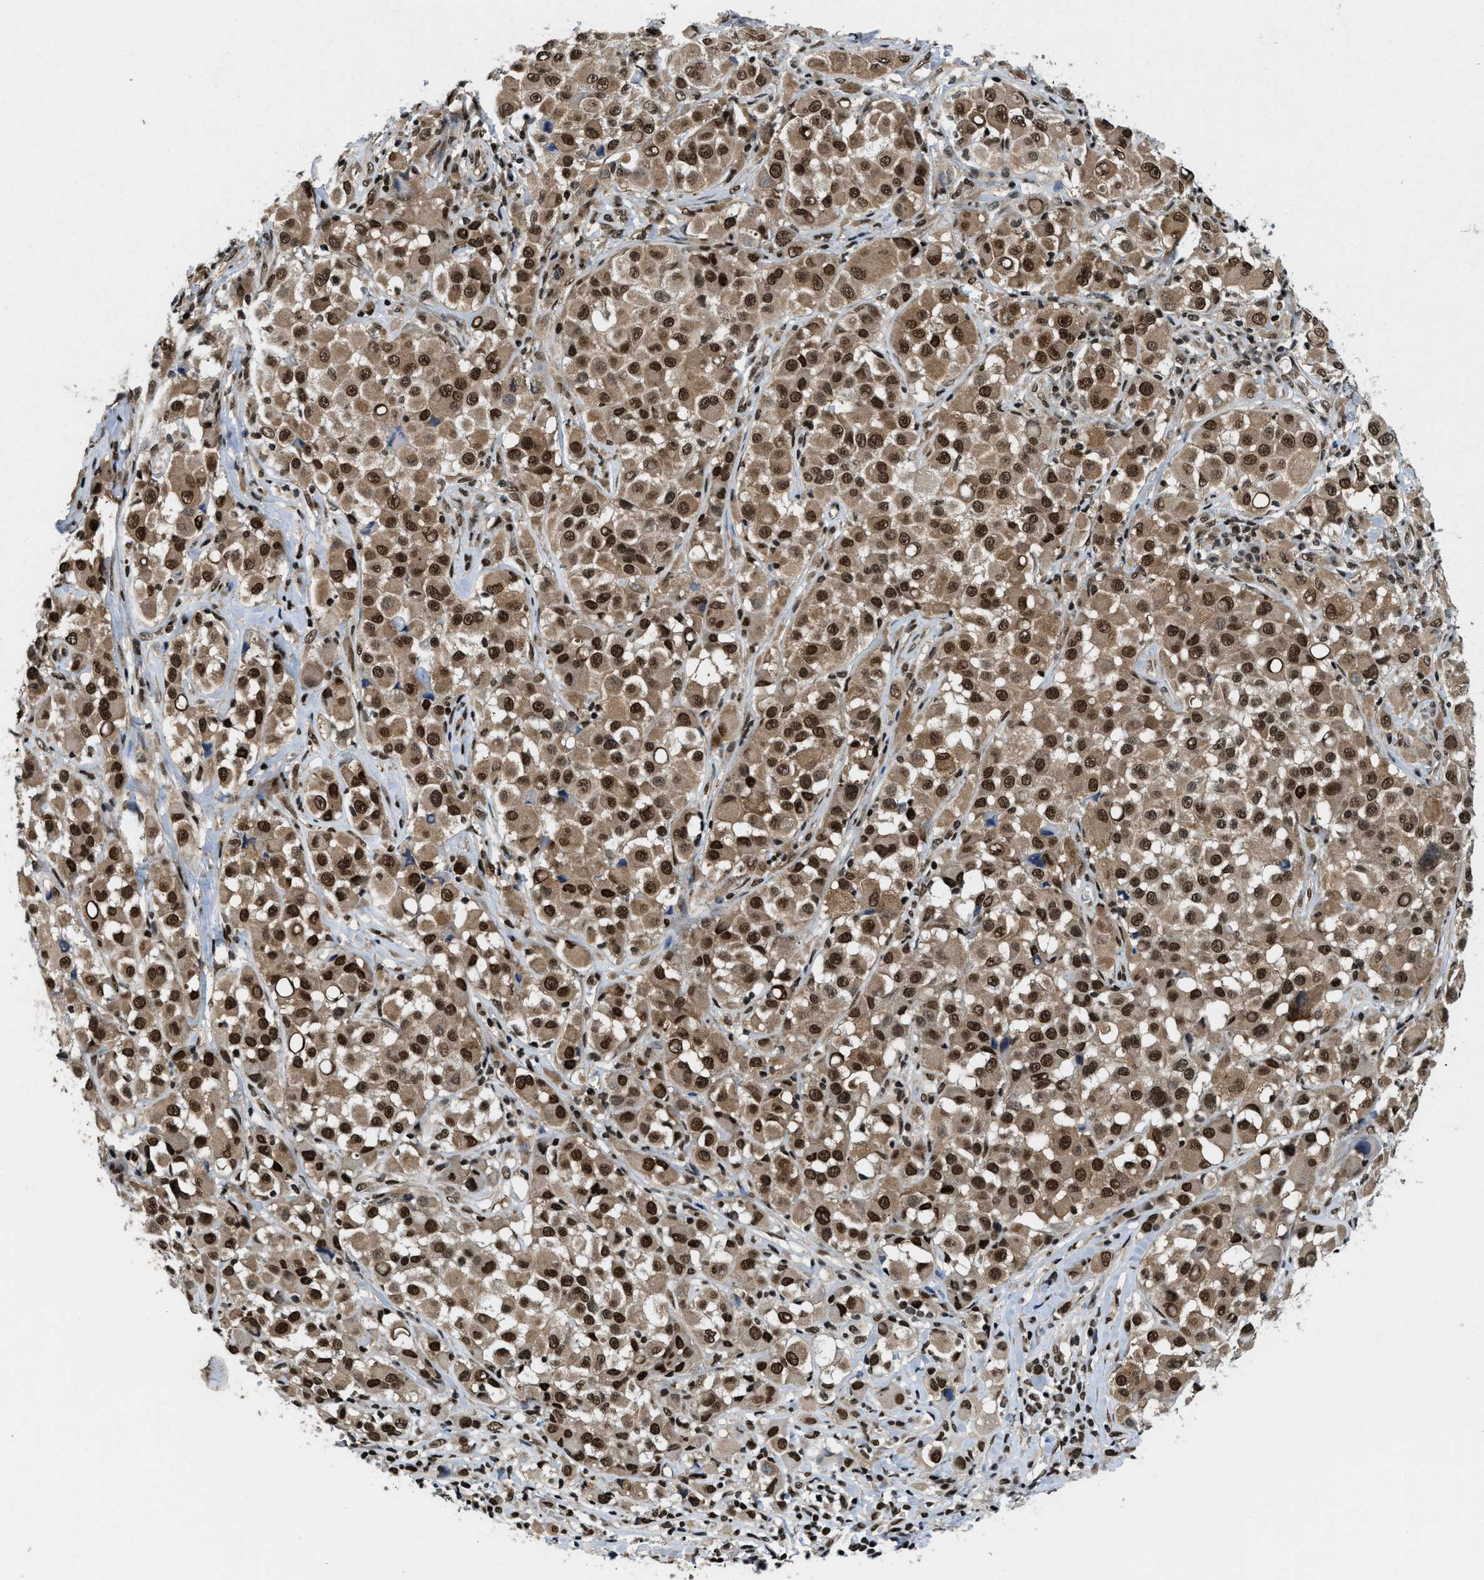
{"staining": {"intensity": "strong", "quantity": ">75%", "location": "cytoplasmic/membranous,nuclear"}, "tissue": "melanoma", "cell_type": "Tumor cells", "image_type": "cancer", "snomed": [{"axis": "morphology", "description": "Malignant melanoma, NOS"}, {"axis": "topography", "description": "Skin"}], "caption": "High-power microscopy captured an IHC photomicrograph of melanoma, revealing strong cytoplasmic/membranous and nuclear expression in about >75% of tumor cells.", "gene": "SAFB", "patient": {"sex": "male", "age": 84}}